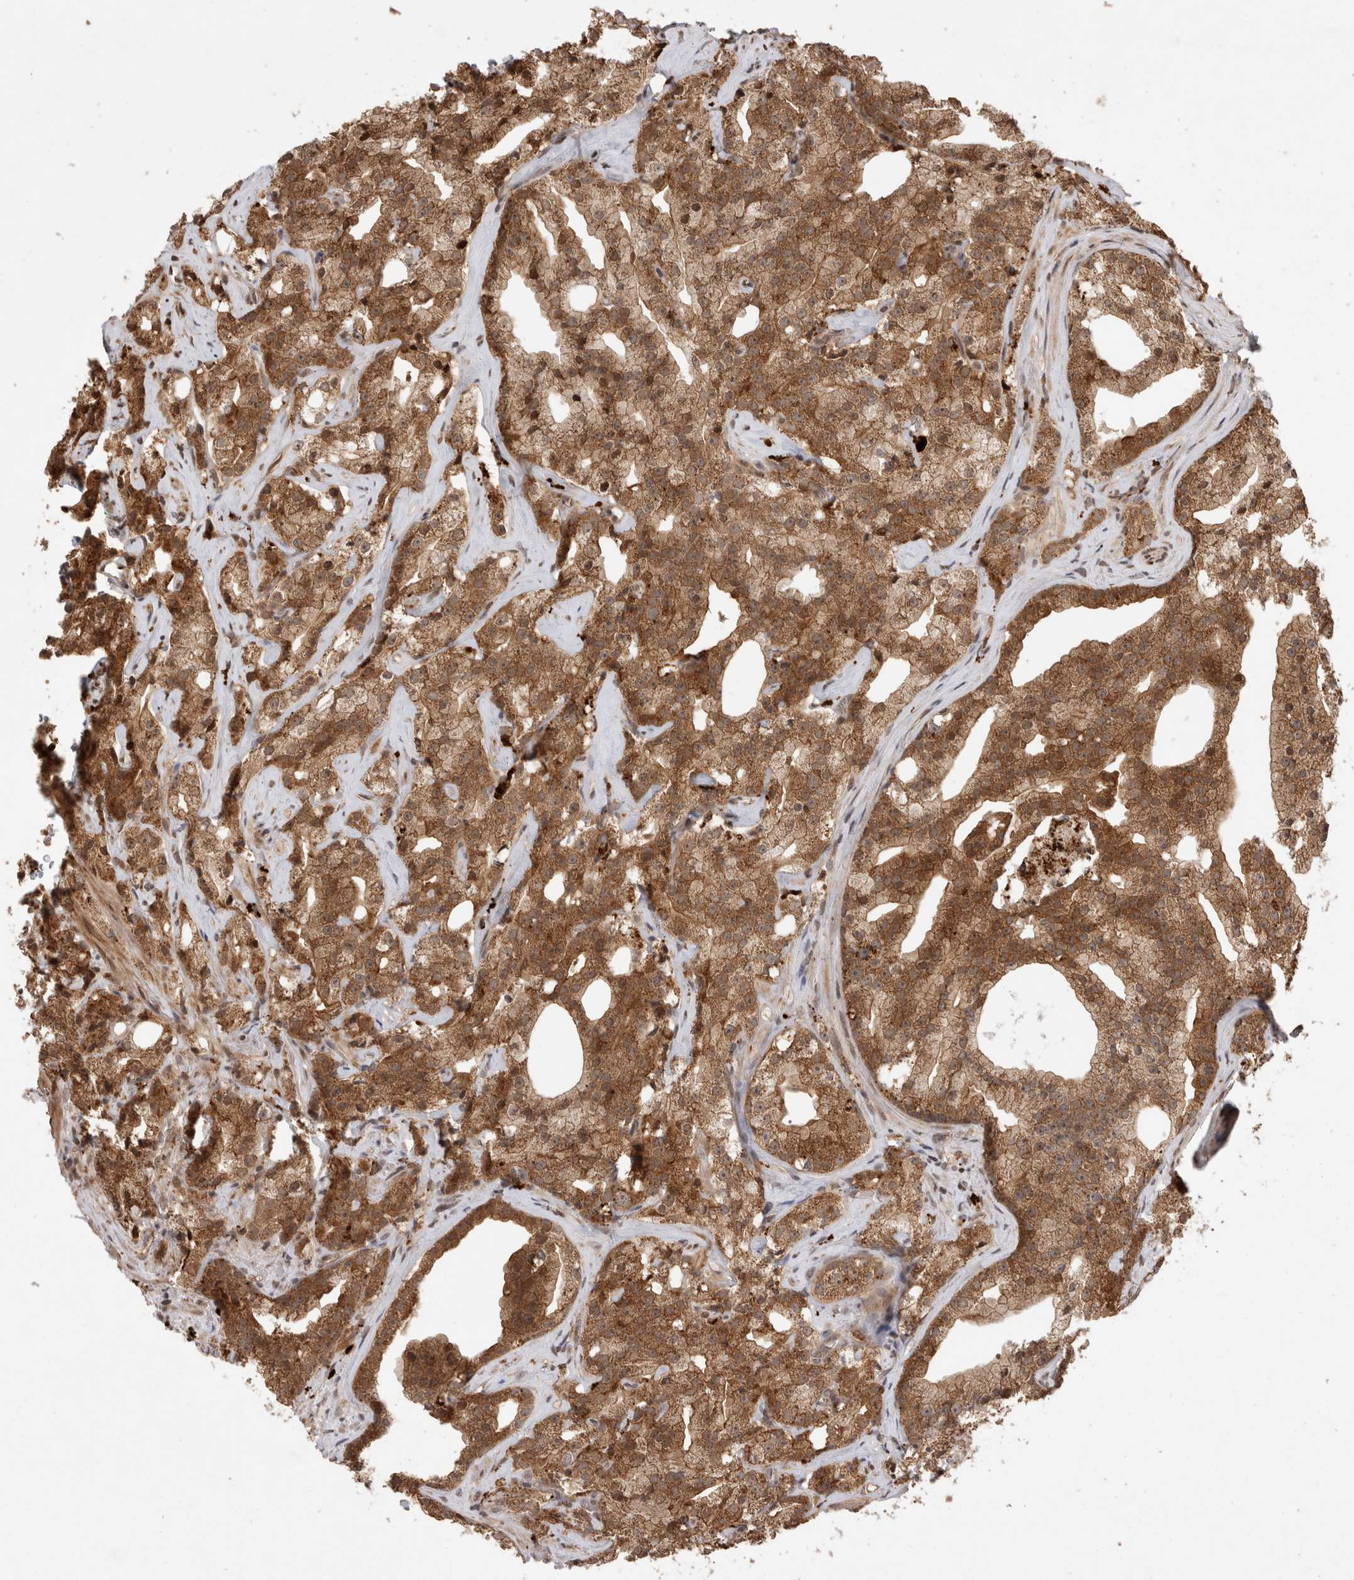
{"staining": {"intensity": "strong", "quantity": ">75%", "location": "cytoplasmic/membranous"}, "tissue": "prostate cancer", "cell_type": "Tumor cells", "image_type": "cancer", "snomed": [{"axis": "morphology", "description": "Adenocarcinoma, High grade"}, {"axis": "topography", "description": "Prostate"}], "caption": "This photomicrograph demonstrates prostate adenocarcinoma (high-grade) stained with IHC to label a protein in brown. The cytoplasmic/membranous of tumor cells show strong positivity for the protein. Nuclei are counter-stained blue.", "gene": "FAM221A", "patient": {"sex": "male", "age": 64}}